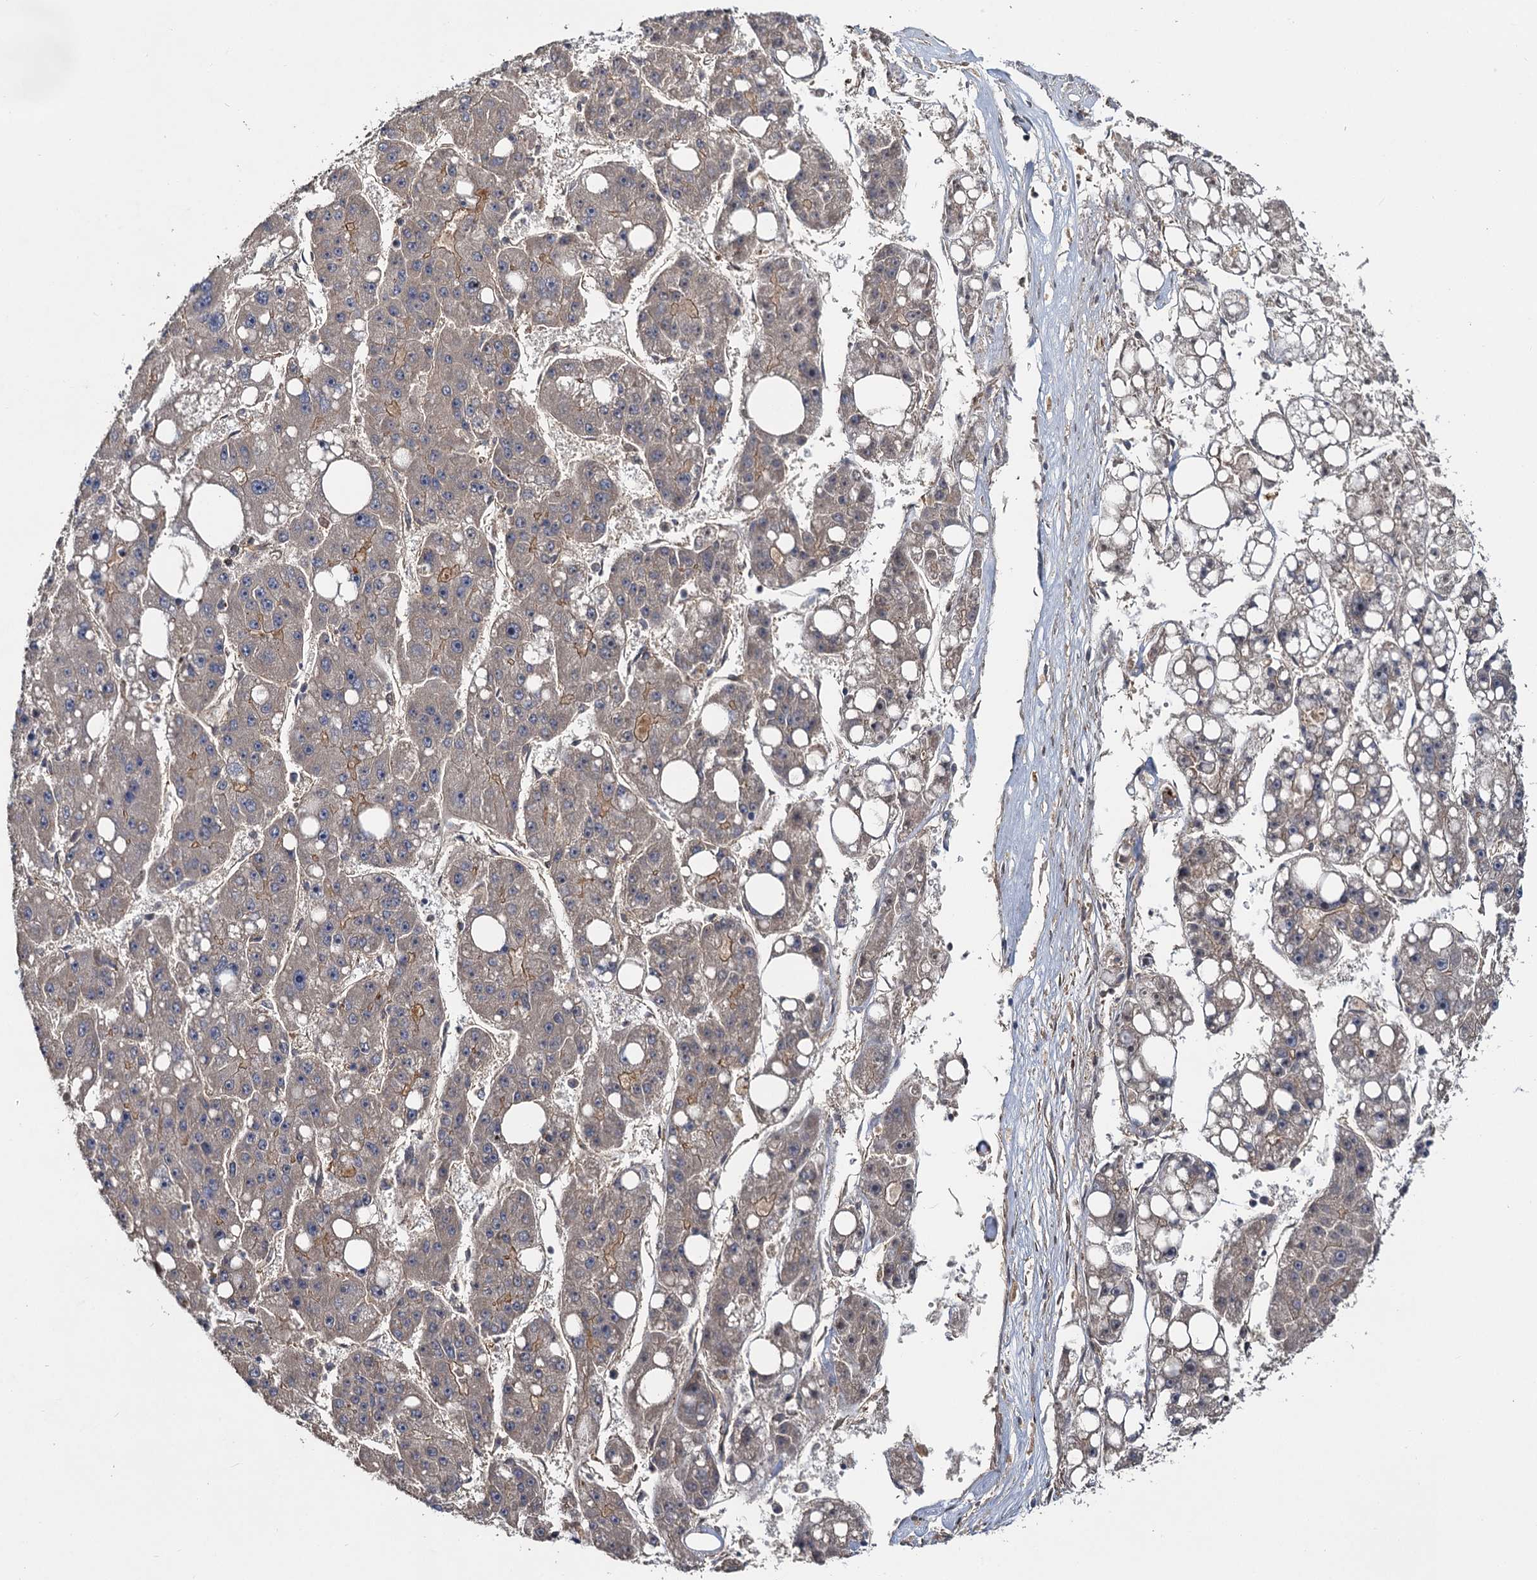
{"staining": {"intensity": "weak", "quantity": "<25%", "location": "cytoplasmic/membranous"}, "tissue": "liver cancer", "cell_type": "Tumor cells", "image_type": "cancer", "snomed": [{"axis": "morphology", "description": "Carcinoma, Hepatocellular, NOS"}, {"axis": "topography", "description": "Liver"}], "caption": "Immunohistochemistry (IHC) of liver hepatocellular carcinoma shows no expression in tumor cells.", "gene": "ZNF324", "patient": {"sex": "female", "age": 61}}